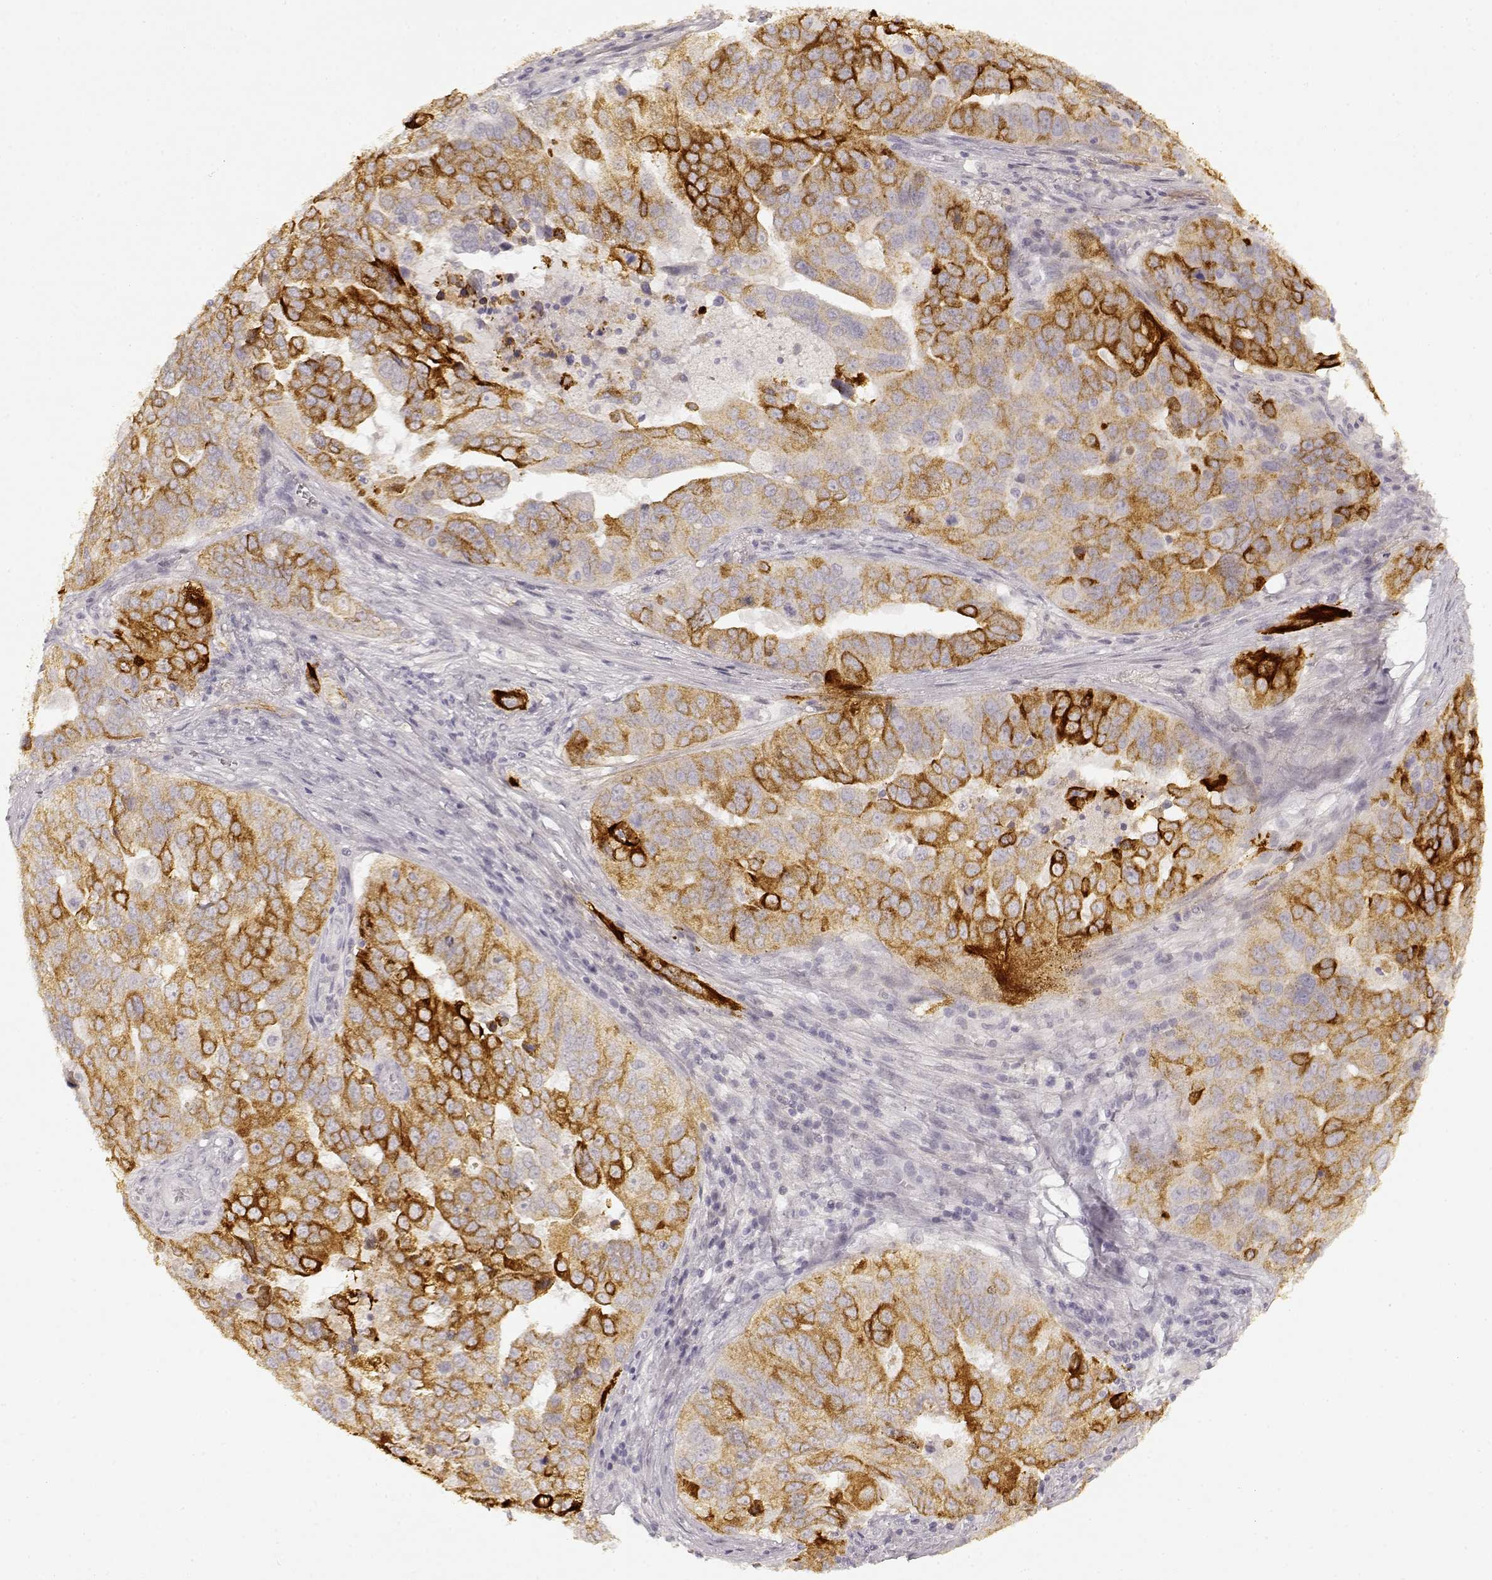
{"staining": {"intensity": "strong", "quantity": "<25%", "location": "cytoplasmic/membranous"}, "tissue": "ovarian cancer", "cell_type": "Tumor cells", "image_type": "cancer", "snomed": [{"axis": "morphology", "description": "Carcinoma, endometroid"}, {"axis": "topography", "description": "Soft tissue"}, {"axis": "topography", "description": "Ovary"}], "caption": "Immunohistochemistry of ovarian cancer shows medium levels of strong cytoplasmic/membranous positivity in about <25% of tumor cells.", "gene": "LAMC2", "patient": {"sex": "female", "age": 52}}